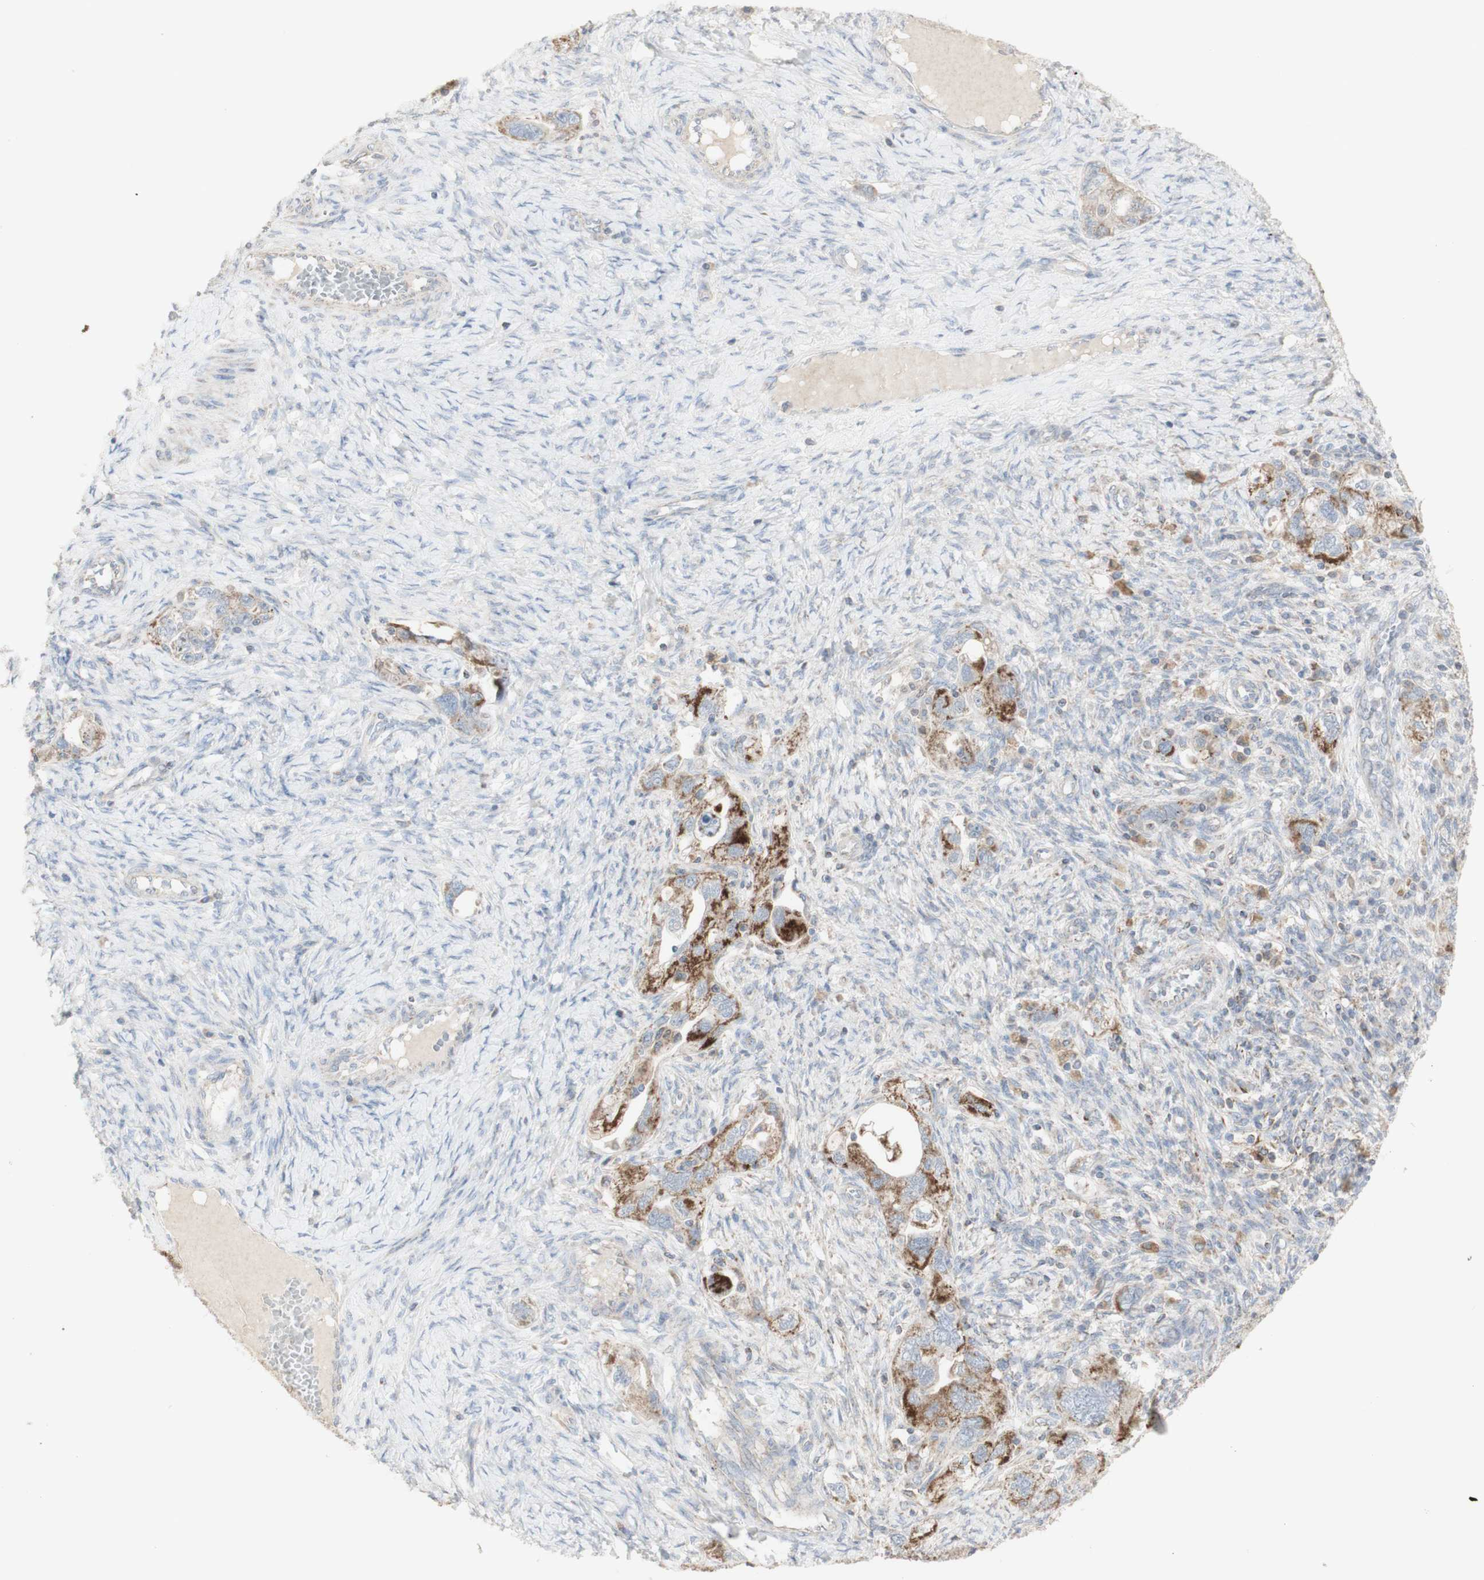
{"staining": {"intensity": "moderate", "quantity": "25%-75%", "location": "cytoplasmic/membranous"}, "tissue": "ovarian cancer", "cell_type": "Tumor cells", "image_type": "cancer", "snomed": [{"axis": "morphology", "description": "Carcinoma, NOS"}, {"axis": "morphology", "description": "Cystadenocarcinoma, serous, NOS"}, {"axis": "topography", "description": "Ovary"}], "caption": "Approximately 25%-75% of tumor cells in serous cystadenocarcinoma (ovarian) show moderate cytoplasmic/membranous protein staining as visualized by brown immunohistochemical staining.", "gene": "CNTNAP1", "patient": {"sex": "female", "age": 69}}